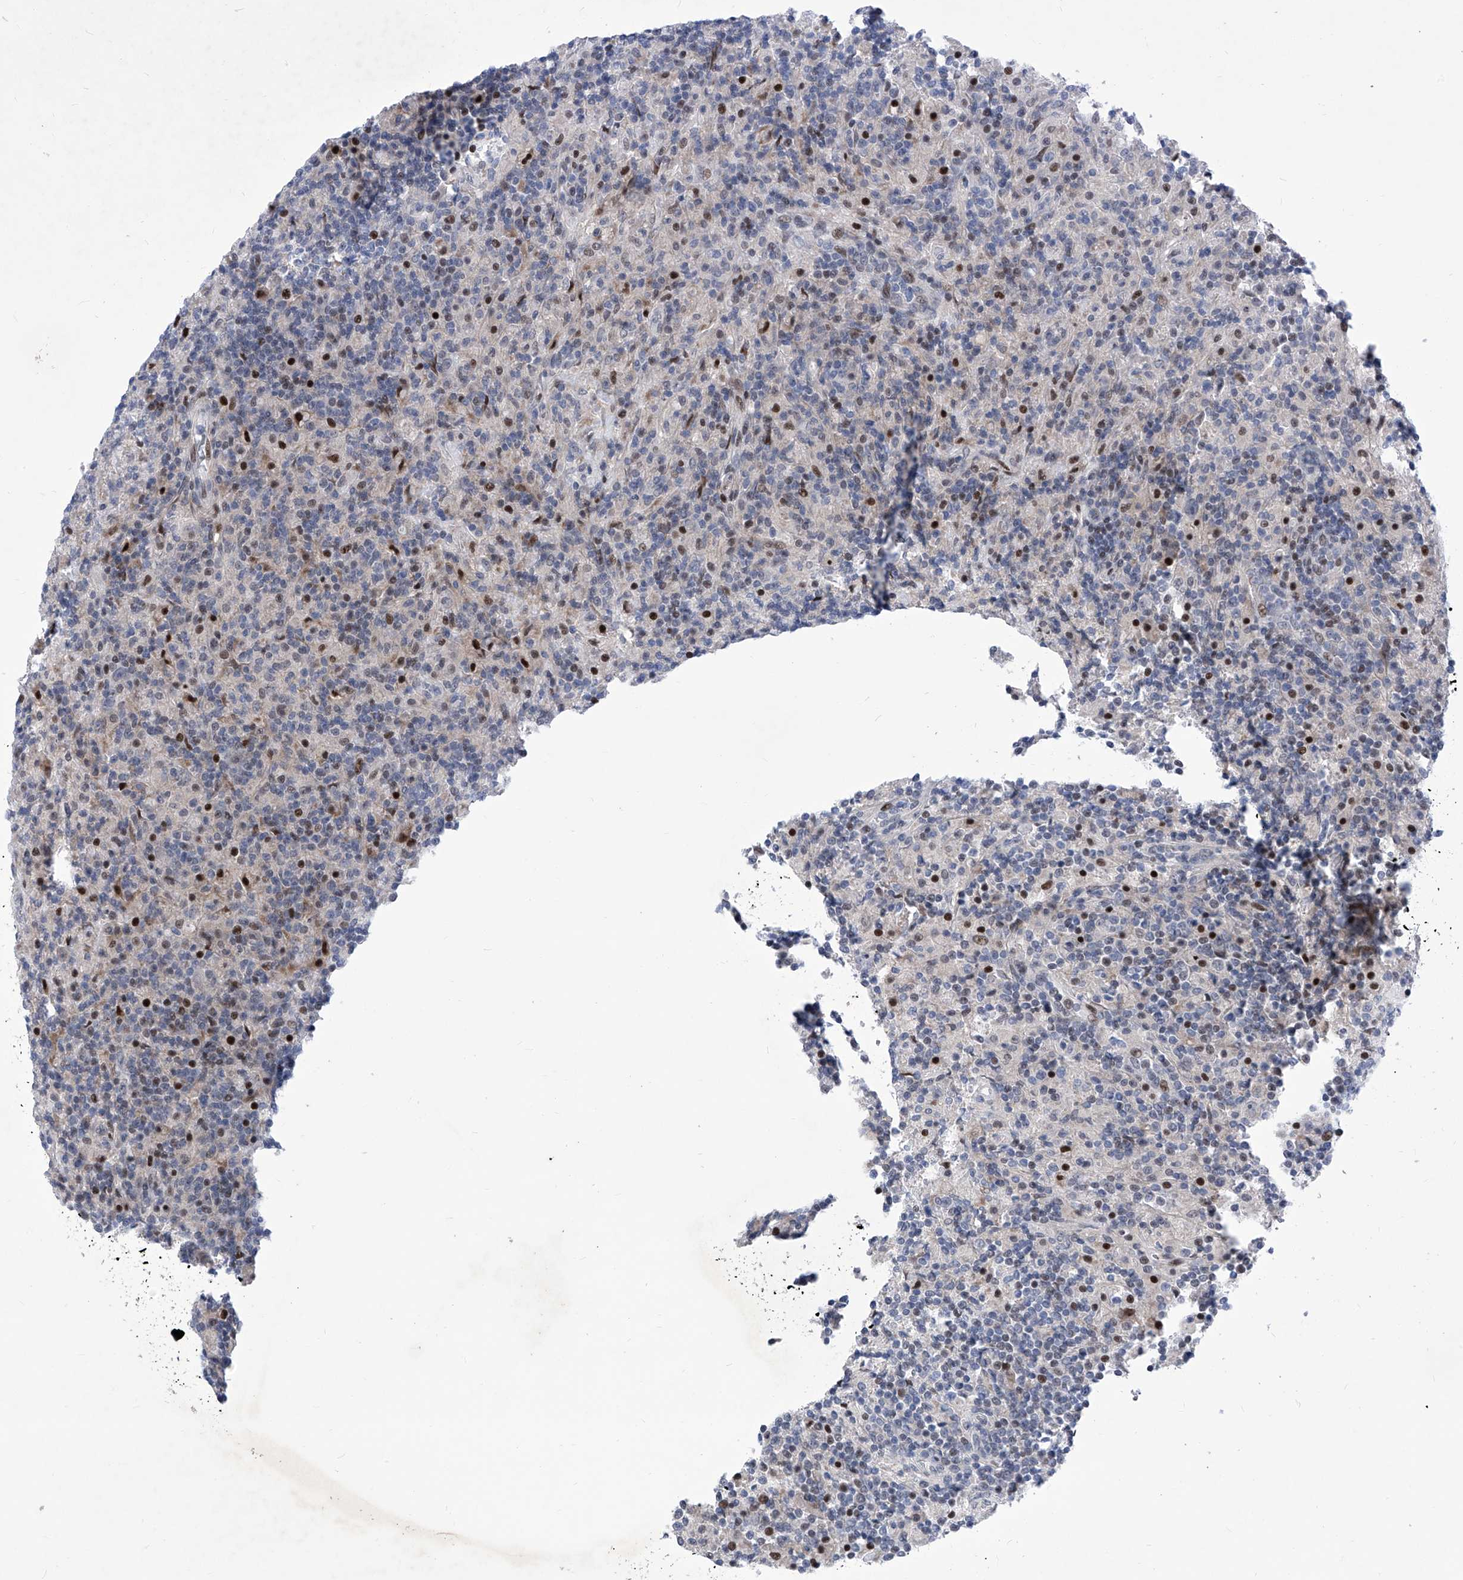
{"staining": {"intensity": "negative", "quantity": "none", "location": "none"}, "tissue": "lymphoma", "cell_type": "Tumor cells", "image_type": "cancer", "snomed": [{"axis": "morphology", "description": "Hodgkin's disease, NOS"}, {"axis": "topography", "description": "Lymph node"}], "caption": "A high-resolution histopathology image shows IHC staining of lymphoma, which displays no significant staining in tumor cells. The staining is performed using DAB brown chromogen with nuclei counter-stained in using hematoxylin.", "gene": "NUFIP1", "patient": {"sex": "male", "age": 70}}